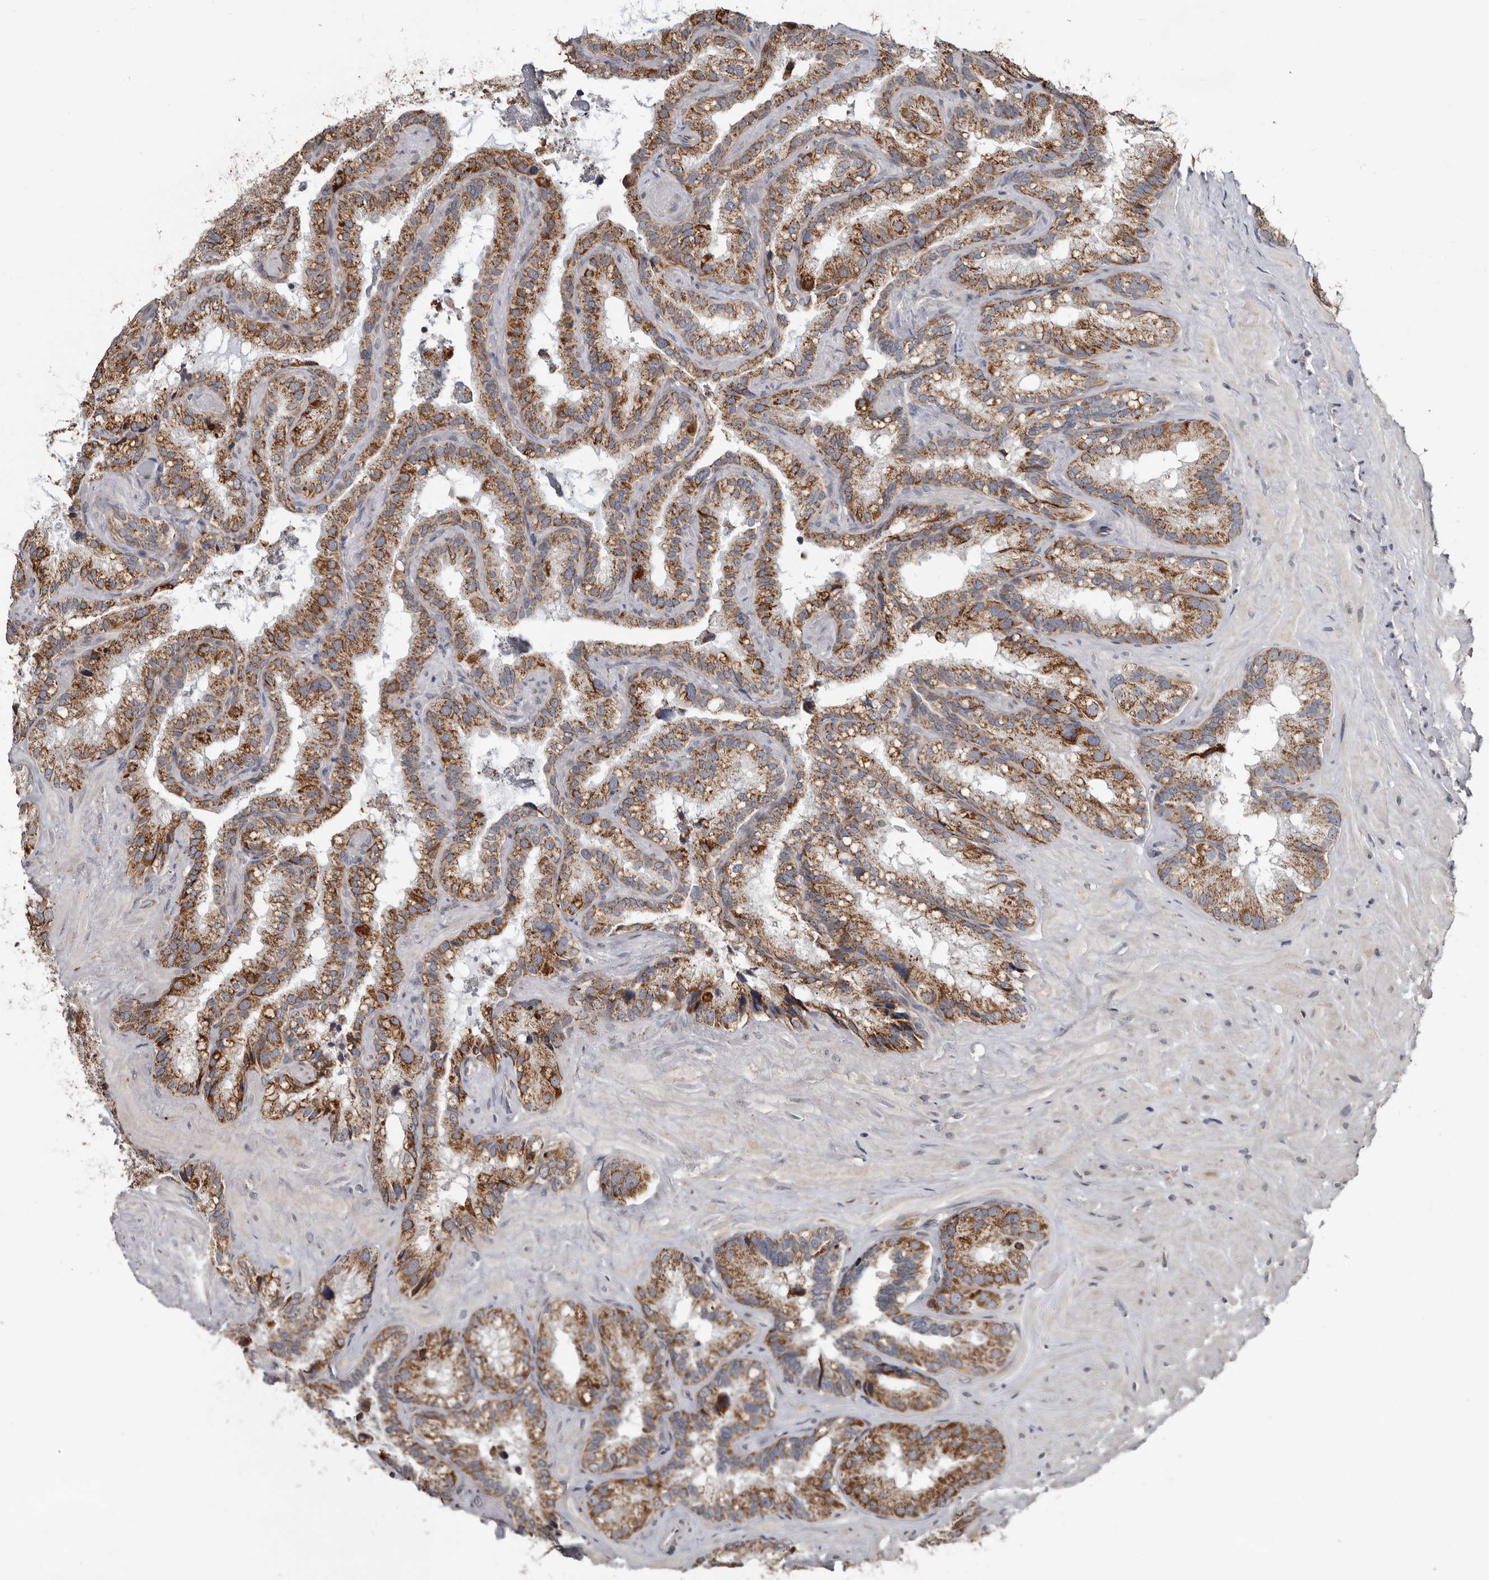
{"staining": {"intensity": "strong", "quantity": "25%-75%", "location": "cytoplasmic/membranous"}, "tissue": "seminal vesicle", "cell_type": "Glandular cells", "image_type": "normal", "snomed": [{"axis": "morphology", "description": "Normal tissue, NOS"}, {"axis": "topography", "description": "Prostate"}, {"axis": "topography", "description": "Seminal veicle"}], "caption": "Protein expression analysis of unremarkable human seminal vesicle reveals strong cytoplasmic/membranous expression in about 25%-75% of glandular cells. (DAB IHC with brightfield microscopy, high magnification).", "gene": "MRPL18", "patient": {"sex": "male", "age": 68}}